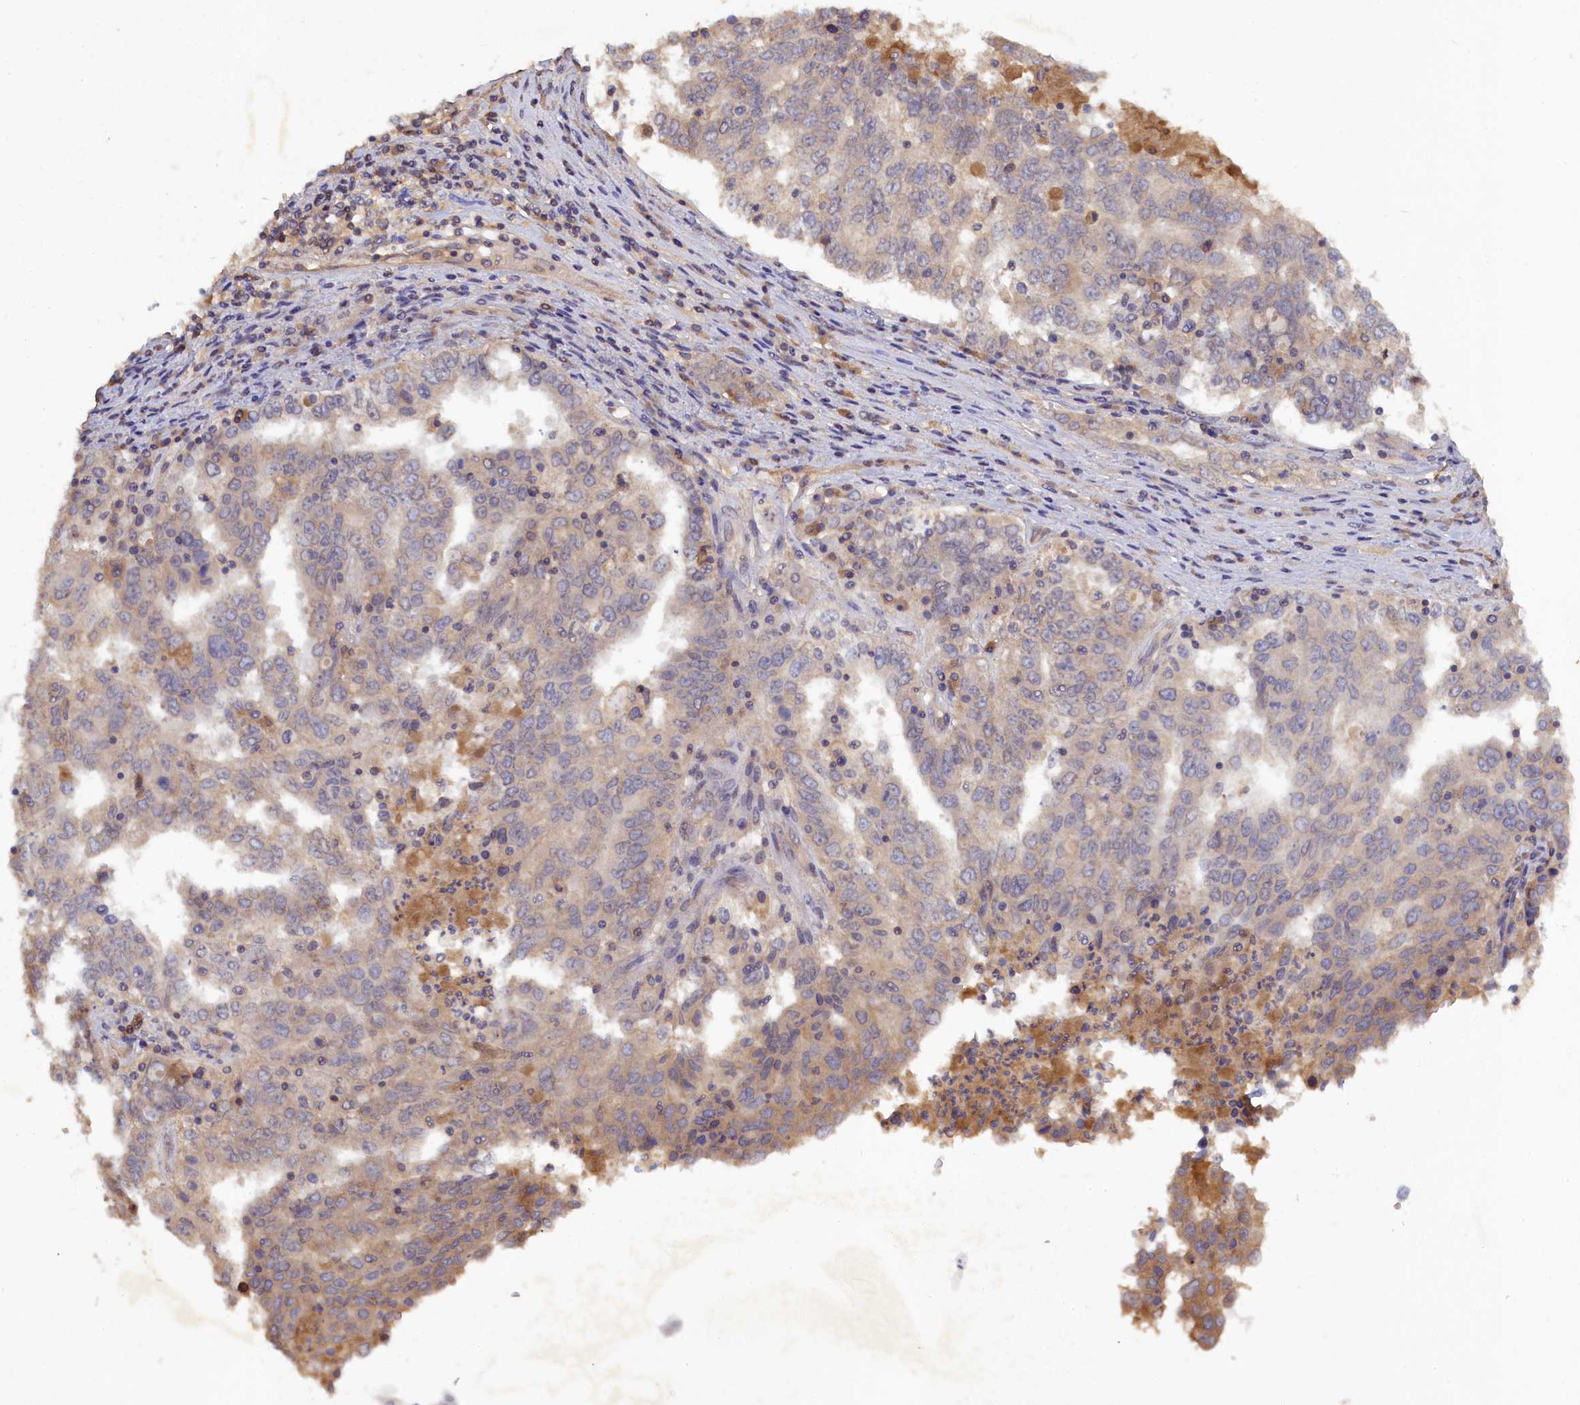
{"staining": {"intensity": "negative", "quantity": "none", "location": "none"}, "tissue": "ovarian cancer", "cell_type": "Tumor cells", "image_type": "cancer", "snomed": [{"axis": "morphology", "description": "Carcinoma, endometroid"}, {"axis": "topography", "description": "Ovary"}], "caption": "The photomicrograph shows no staining of tumor cells in ovarian endometroid carcinoma.", "gene": "CELF5", "patient": {"sex": "female", "age": 62}}